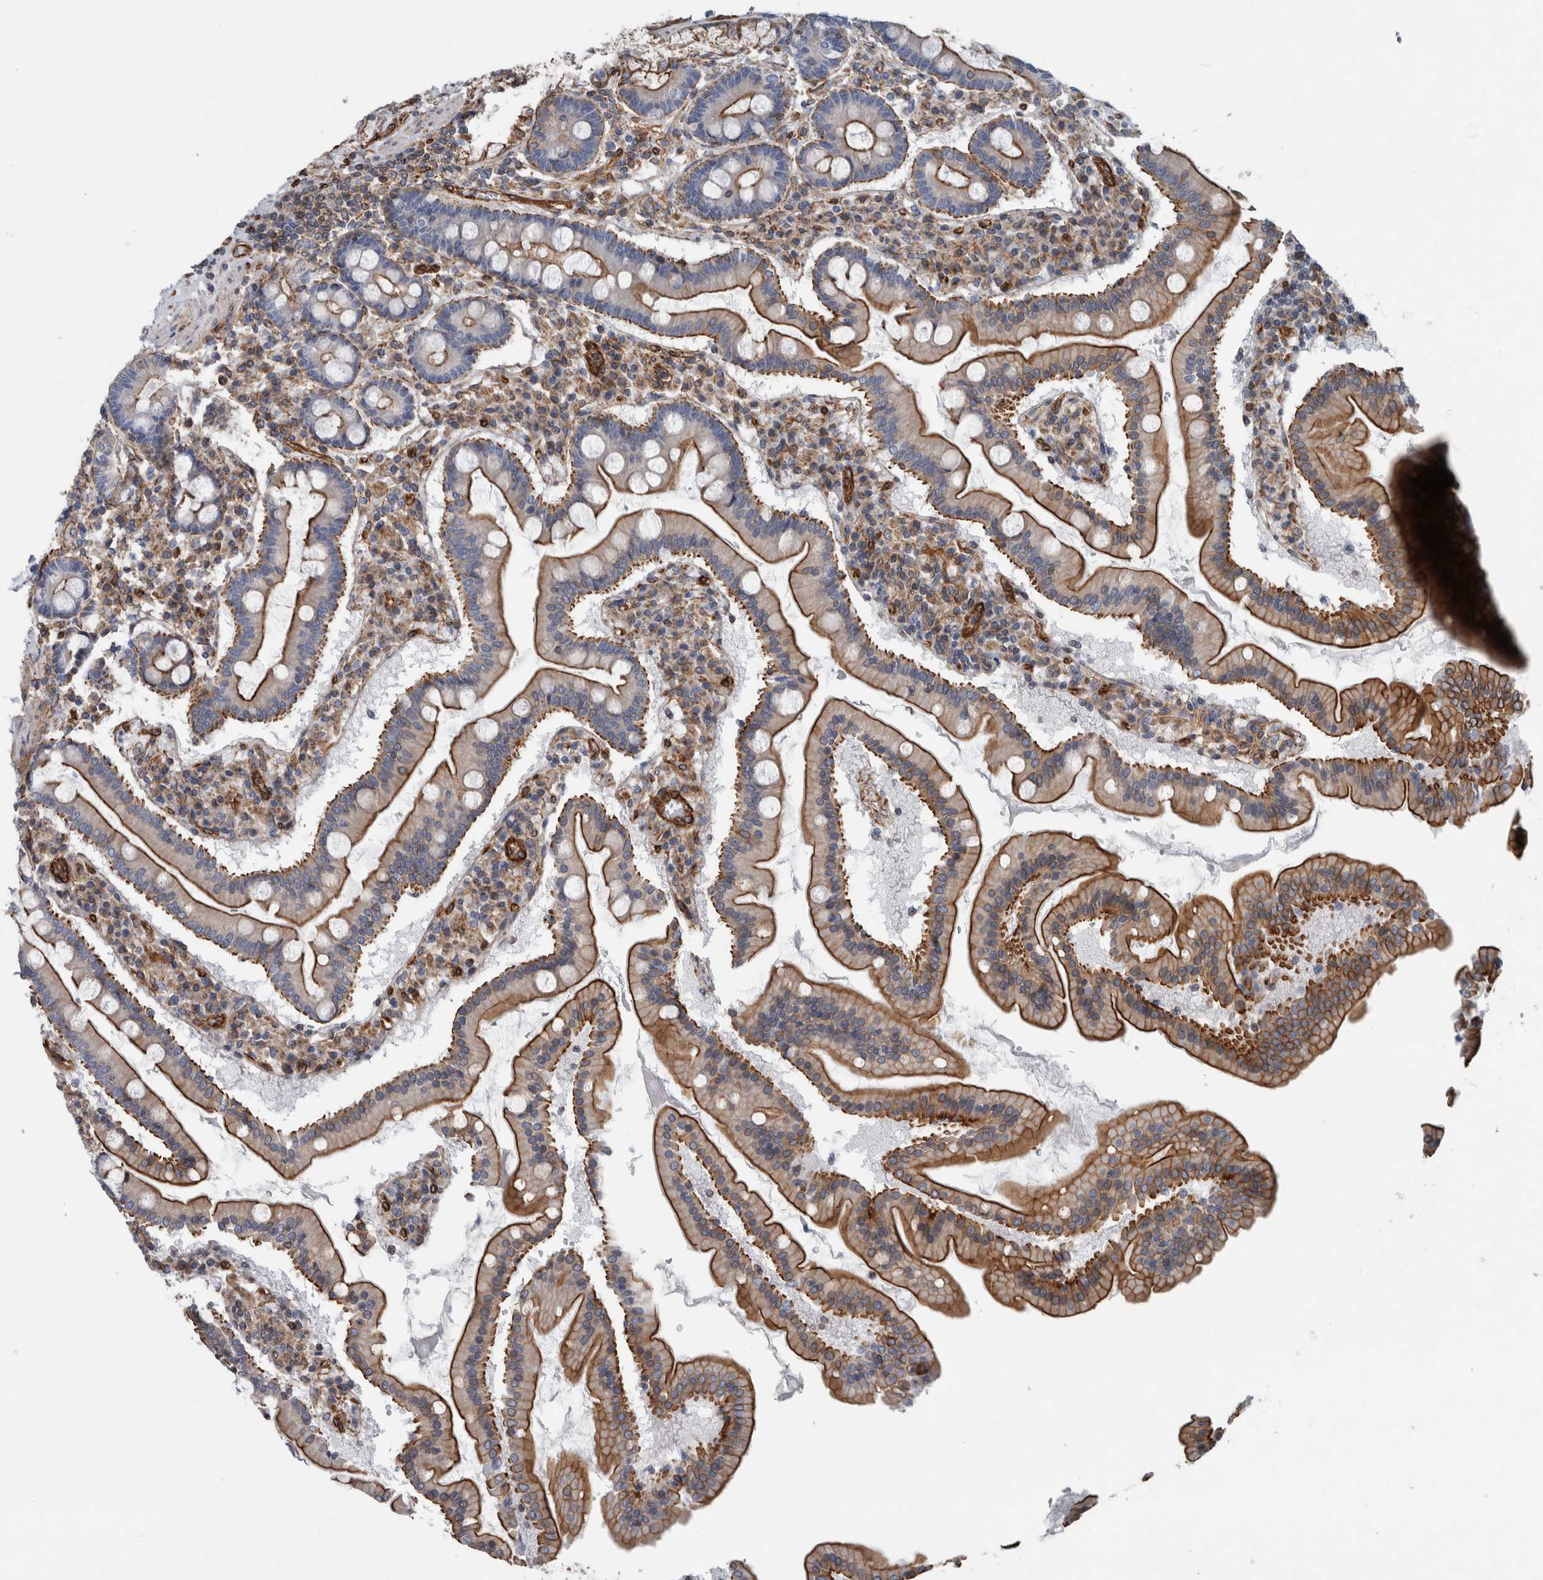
{"staining": {"intensity": "strong", "quantity": ">75%", "location": "cytoplasmic/membranous"}, "tissue": "duodenum", "cell_type": "Glandular cells", "image_type": "normal", "snomed": [{"axis": "morphology", "description": "Normal tissue, NOS"}, {"axis": "topography", "description": "Duodenum"}], "caption": "Glandular cells reveal high levels of strong cytoplasmic/membranous positivity in about >75% of cells in normal human duodenum.", "gene": "PLEC", "patient": {"sex": "male", "age": 50}}